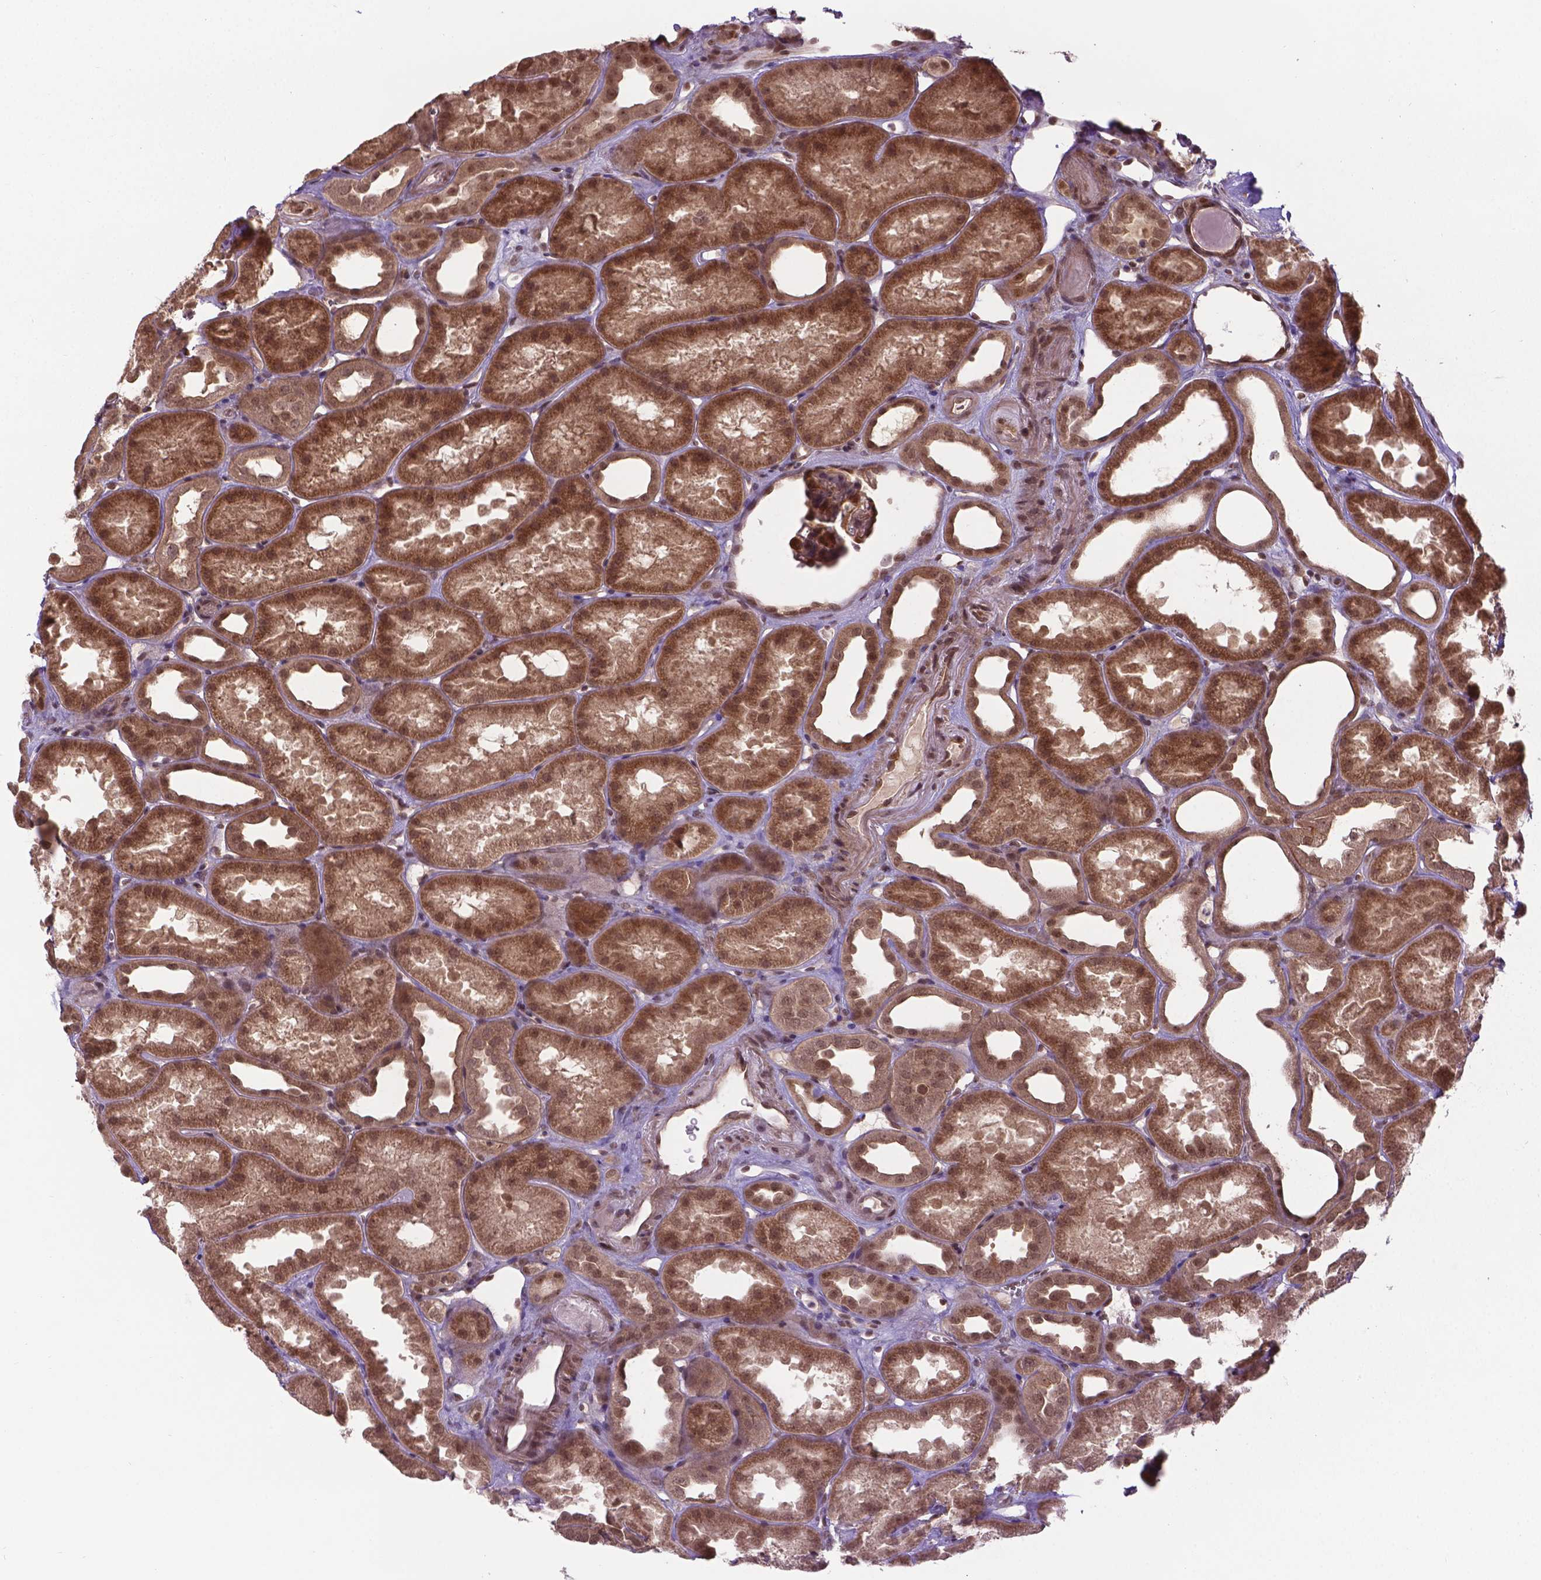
{"staining": {"intensity": "moderate", "quantity": "25%-75%", "location": "nuclear"}, "tissue": "kidney", "cell_type": "Cells in glomeruli", "image_type": "normal", "snomed": [{"axis": "morphology", "description": "Normal tissue, NOS"}, {"axis": "topography", "description": "Kidney"}], "caption": "A brown stain labels moderate nuclear expression of a protein in cells in glomeruli of benign kidney. The staining is performed using DAB brown chromogen to label protein expression. The nuclei are counter-stained blue using hematoxylin.", "gene": "ANKRD54", "patient": {"sex": "male", "age": 61}}